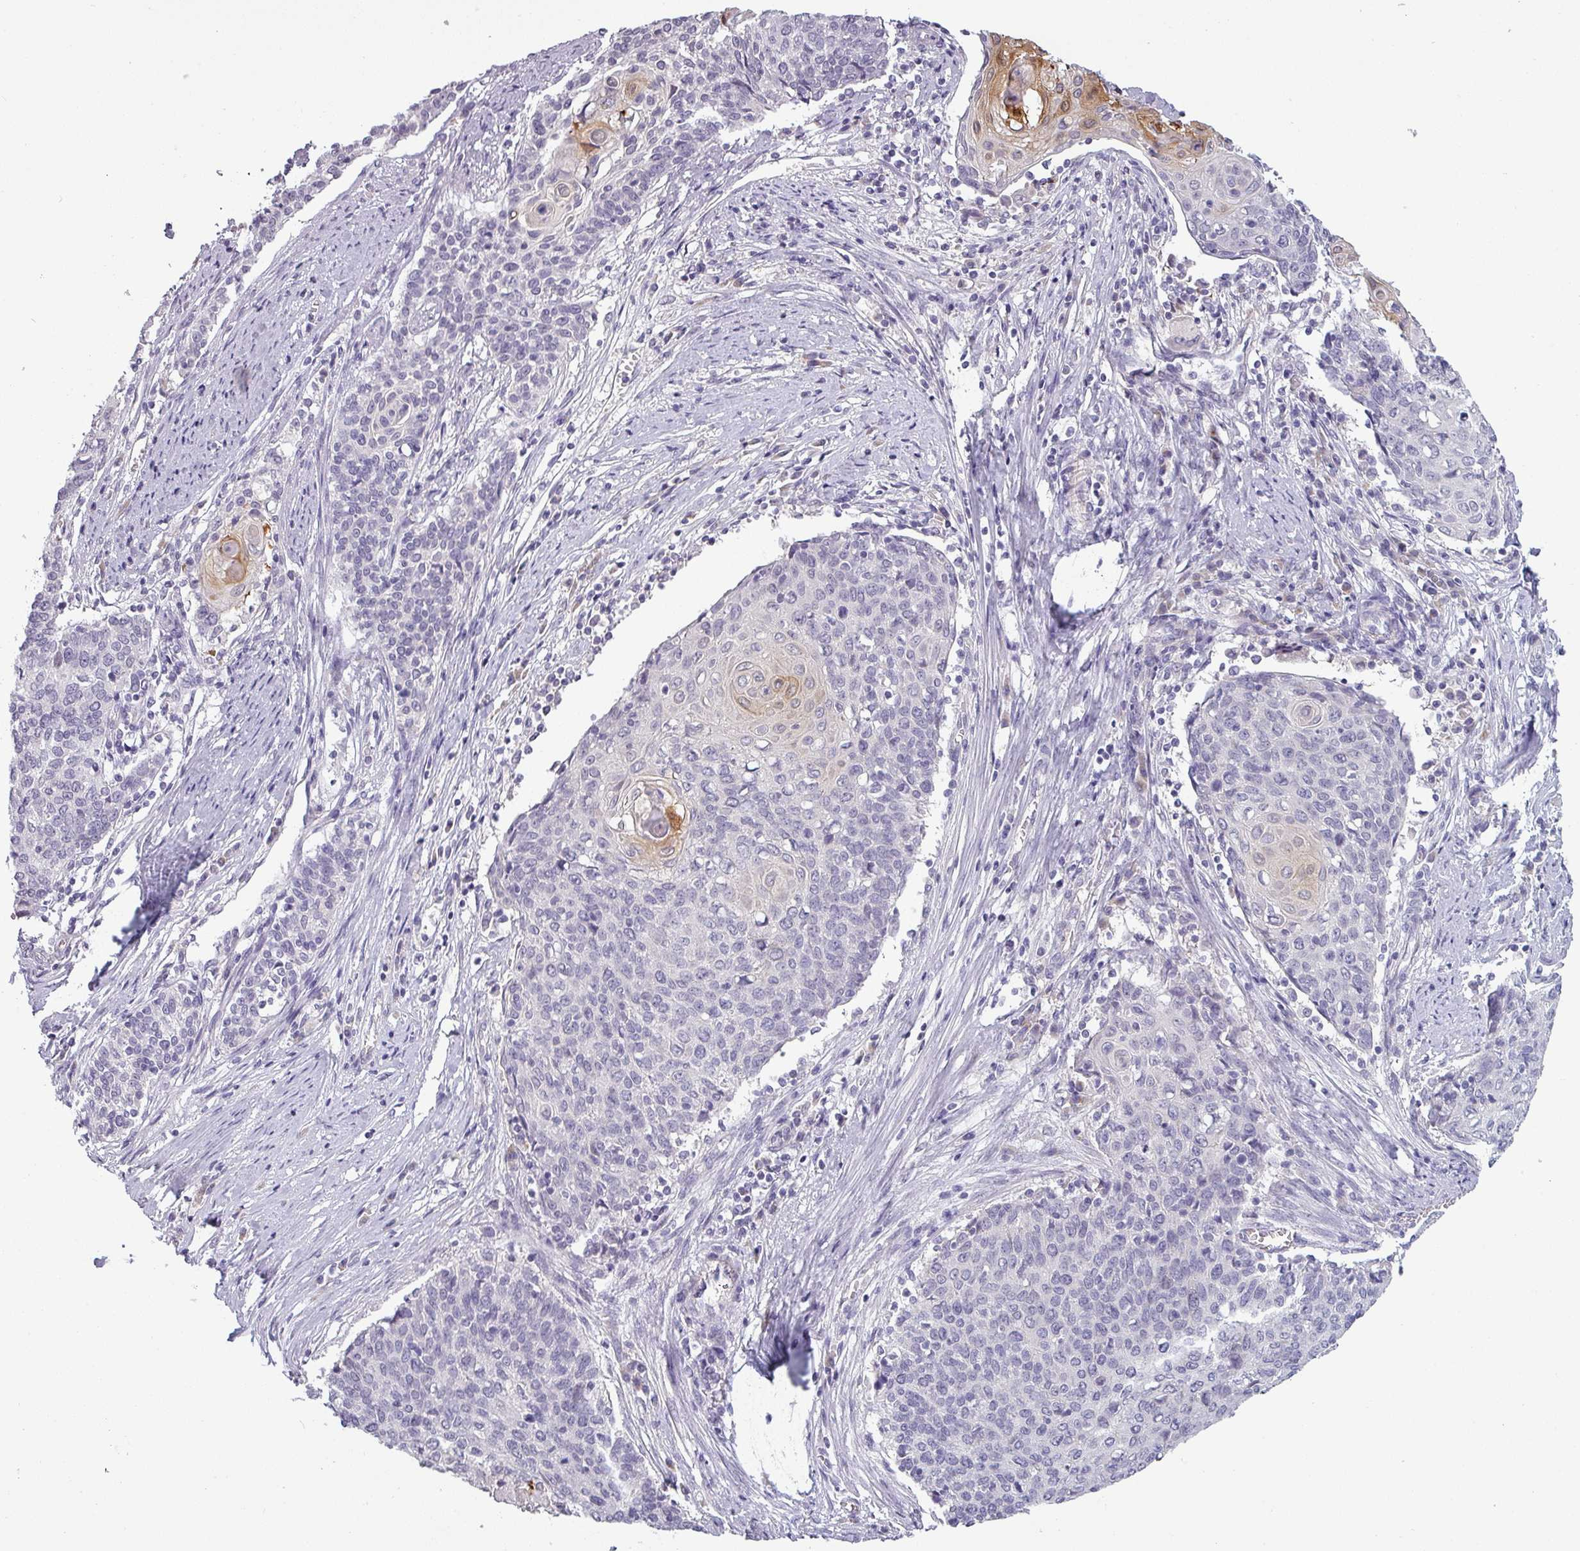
{"staining": {"intensity": "negative", "quantity": "none", "location": "none"}, "tissue": "cervical cancer", "cell_type": "Tumor cells", "image_type": "cancer", "snomed": [{"axis": "morphology", "description": "Squamous cell carcinoma, NOS"}, {"axis": "topography", "description": "Cervix"}], "caption": "High magnification brightfield microscopy of cervical cancer stained with DAB (3,3'-diaminobenzidine) (brown) and counterstained with hematoxylin (blue): tumor cells show no significant staining. (DAB immunohistochemistry visualized using brightfield microscopy, high magnification).", "gene": "SLC26A9", "patient": {"sex": "female", "age": 39}}